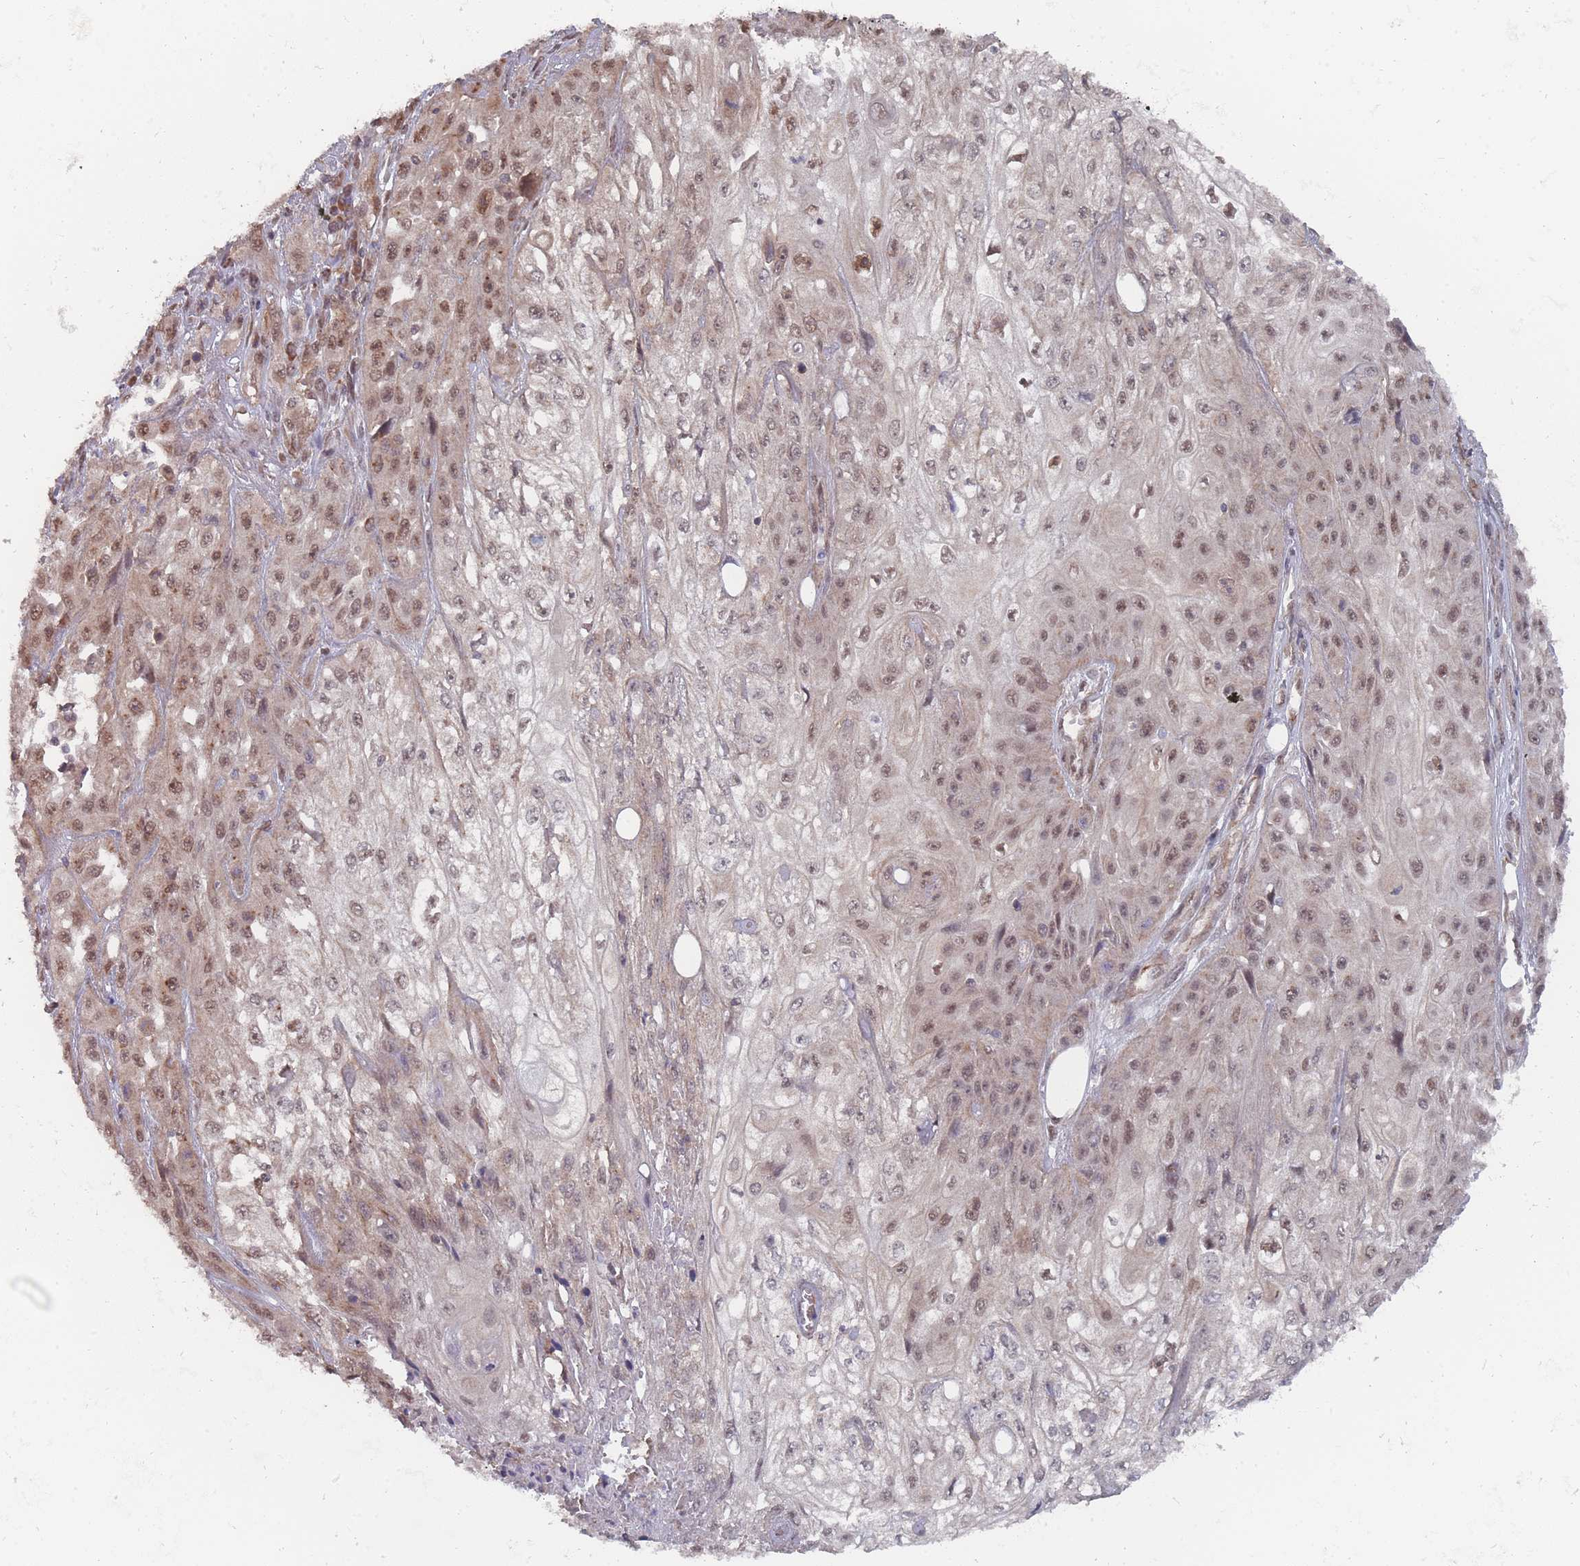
{"staining": {"intensity": "moderate", "quantity": ">75%", "location": "nuclear"}, "tissue": "skin cancer", "cell_type": "Tumor cells", "image_type": "cancer", "snomed": [{"axis": "morphology", "description": "Squamous cell carcinoma, NOS"}, {"axis": "morphology", "description": "Squamous cell carcinoma, metastatic, NOS"}, {"axis": "topography", "description": "Skin"}, {"axis": "topography", "description": "Lymph node"}], "caption": "High-power microscopy captured an immunohistochemistry (IHC) histopathology image of skin metastatic squamous cell carcinoma, revealing moderate nuclear positivity in approximately >75% of tumor cells.", "gene": "NKD1", "patient": {"sex": "male", "age": 75}}